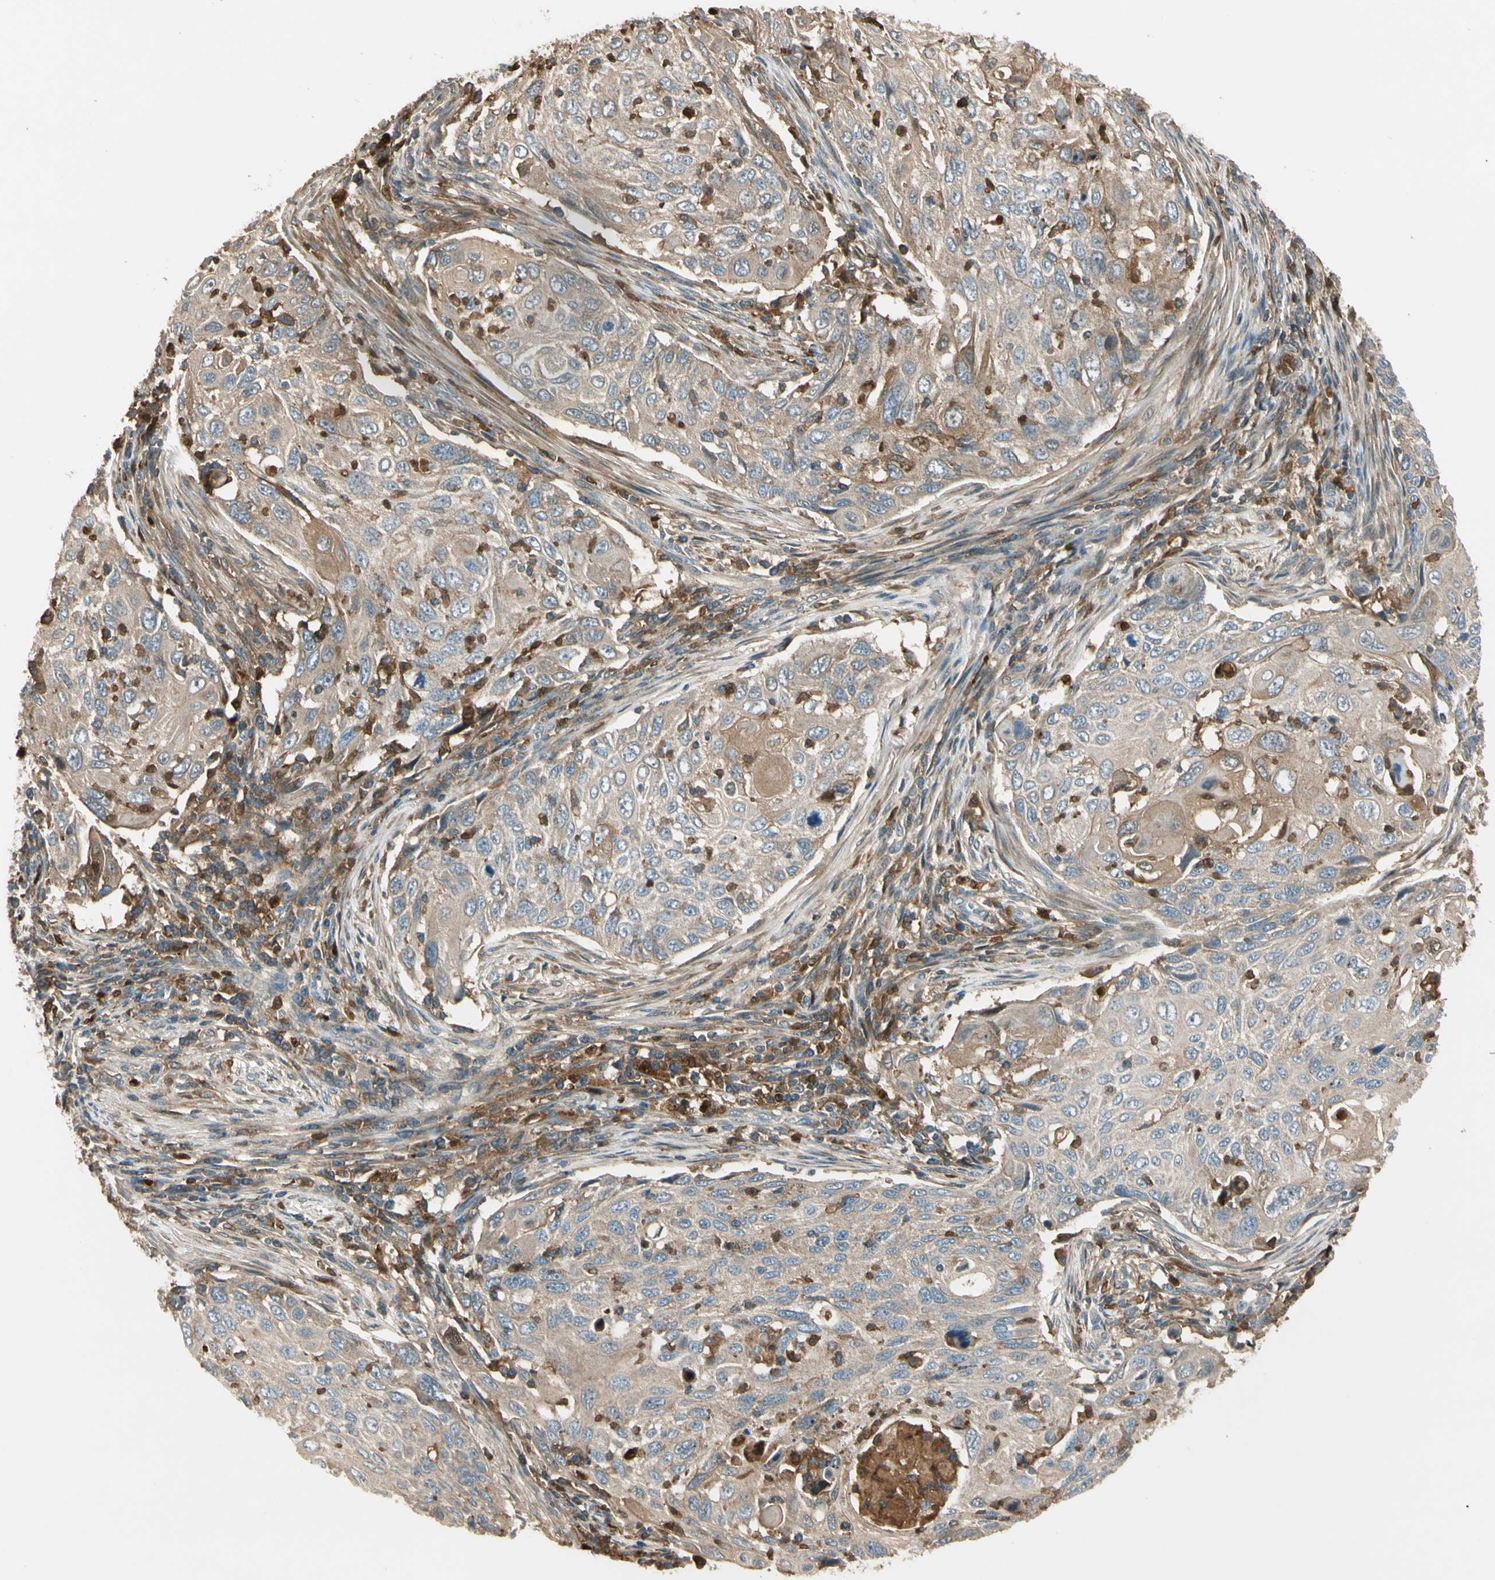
{"staining": {"intensity": "weak", "quantity": ">75%", "location": "cytoplasmic/membranous"}, "tissue": "cervical cancer", "cell_type": "Tumor cells", "image_type": "cancer", "snomed": [{"axis": "morphology", "description": "Squamous cell carcinoma, NOS"}, {"axis": "topography", "description": "Cervix"}], "caption": "Brown immunohistochemical staining in squamous cell carcinoma (cervical) reveals weak cytoplasmic/membranous positivity in approximately >75% of tumor cells. (IHC, brightfield microscopy, high magnification).", "gene": "STX11", "patient": {"sex": "female", "age": 70}}